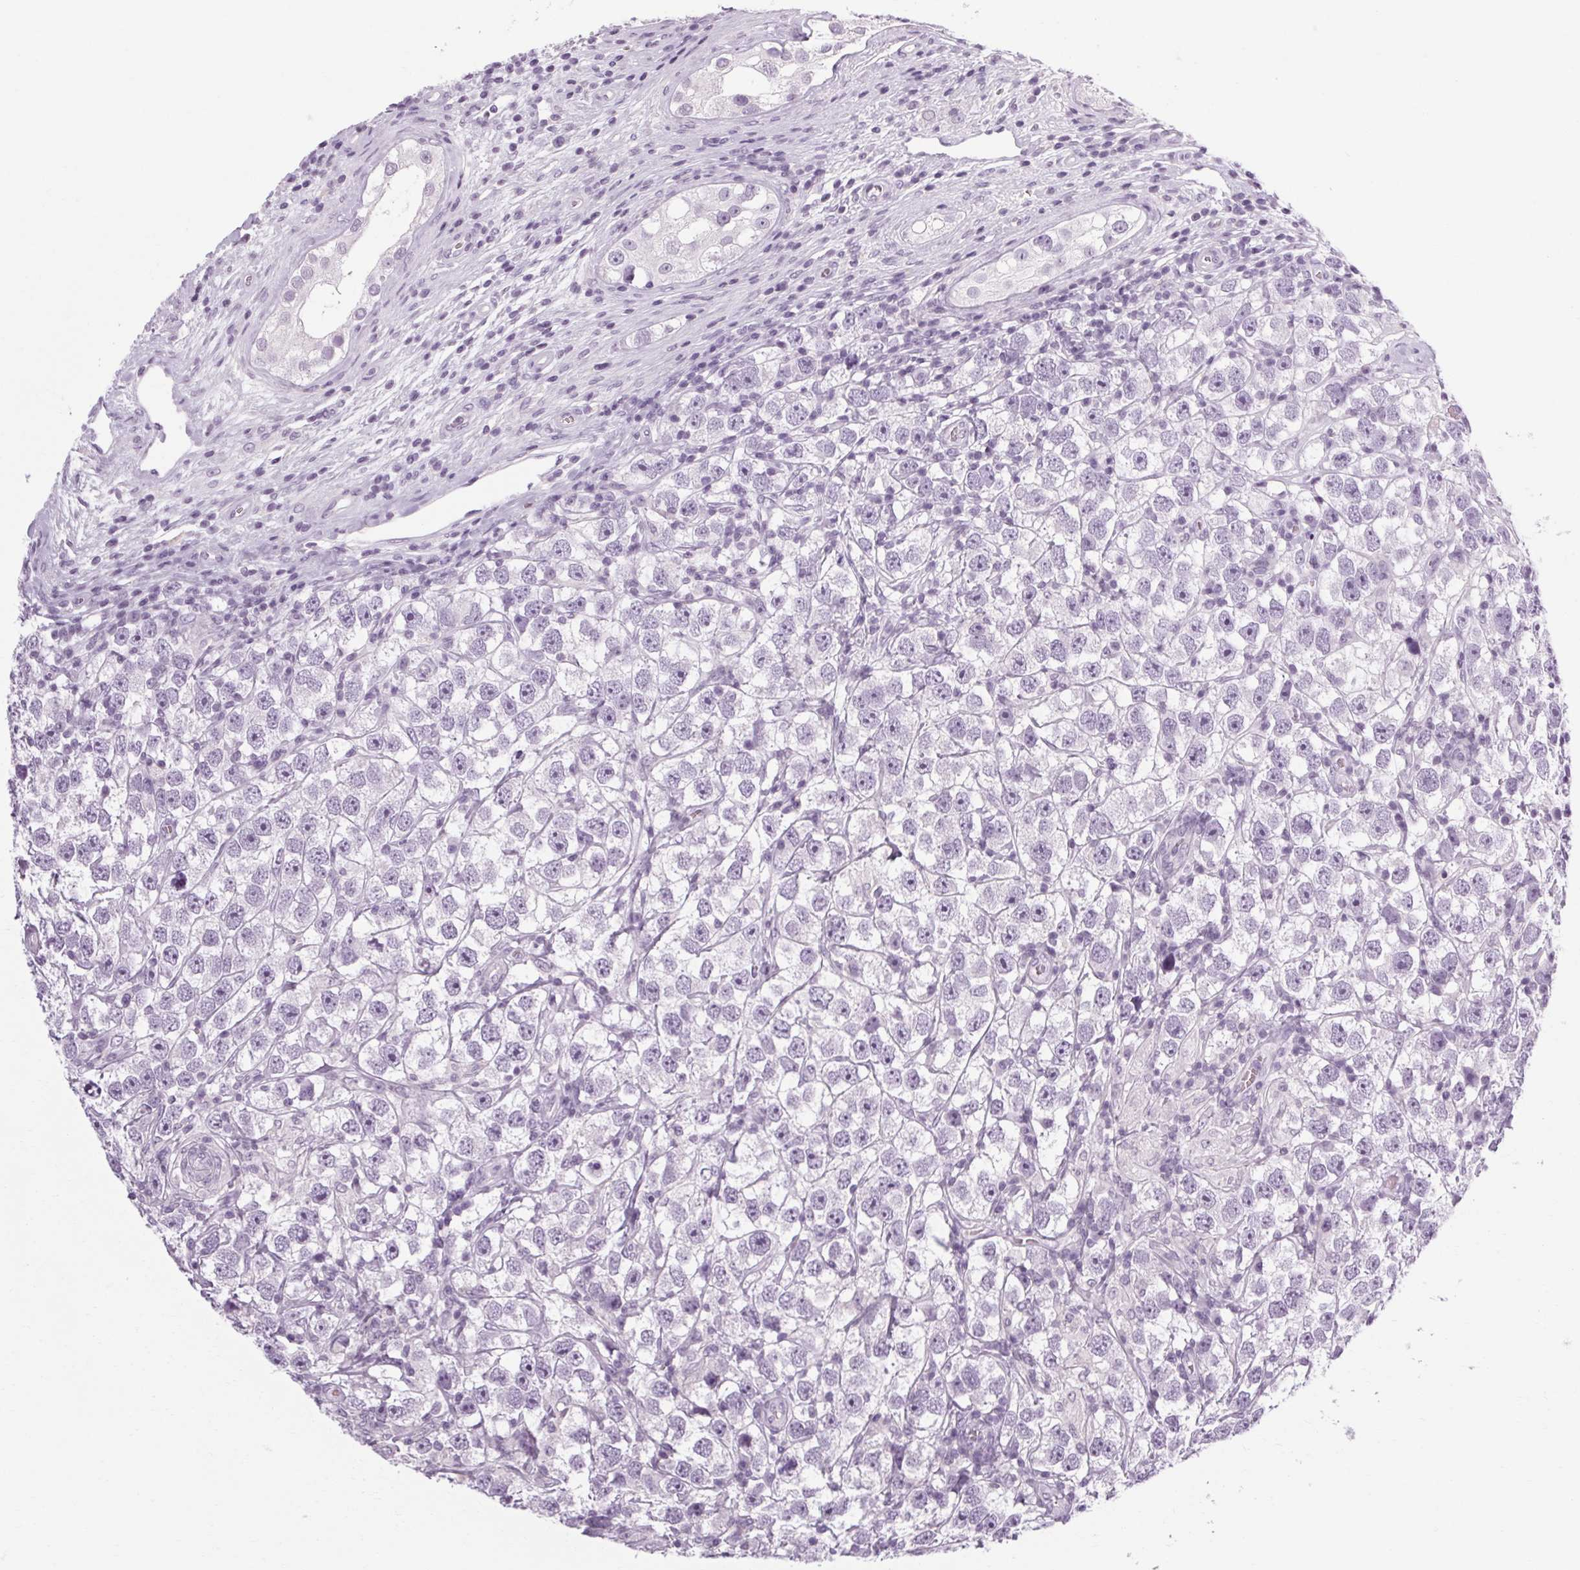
{"staining": {"intensity": "negative", "quantity": "none", "location": "none"}, "tissue": "testis cancer", "cell_type": "Tumor cells", "image_type": "cancer", "snomed": [{"axis": "morphology", "description": "Seminoma, NOS"}, {"axis": "topography", "description": "Testis"}], "caption": "This is an IHC histopathology image of testis cancer (seminoma). There is no positivity in tumor cells.", "gene": "POMC", "patient": {"sex": "male", "age": 26}}